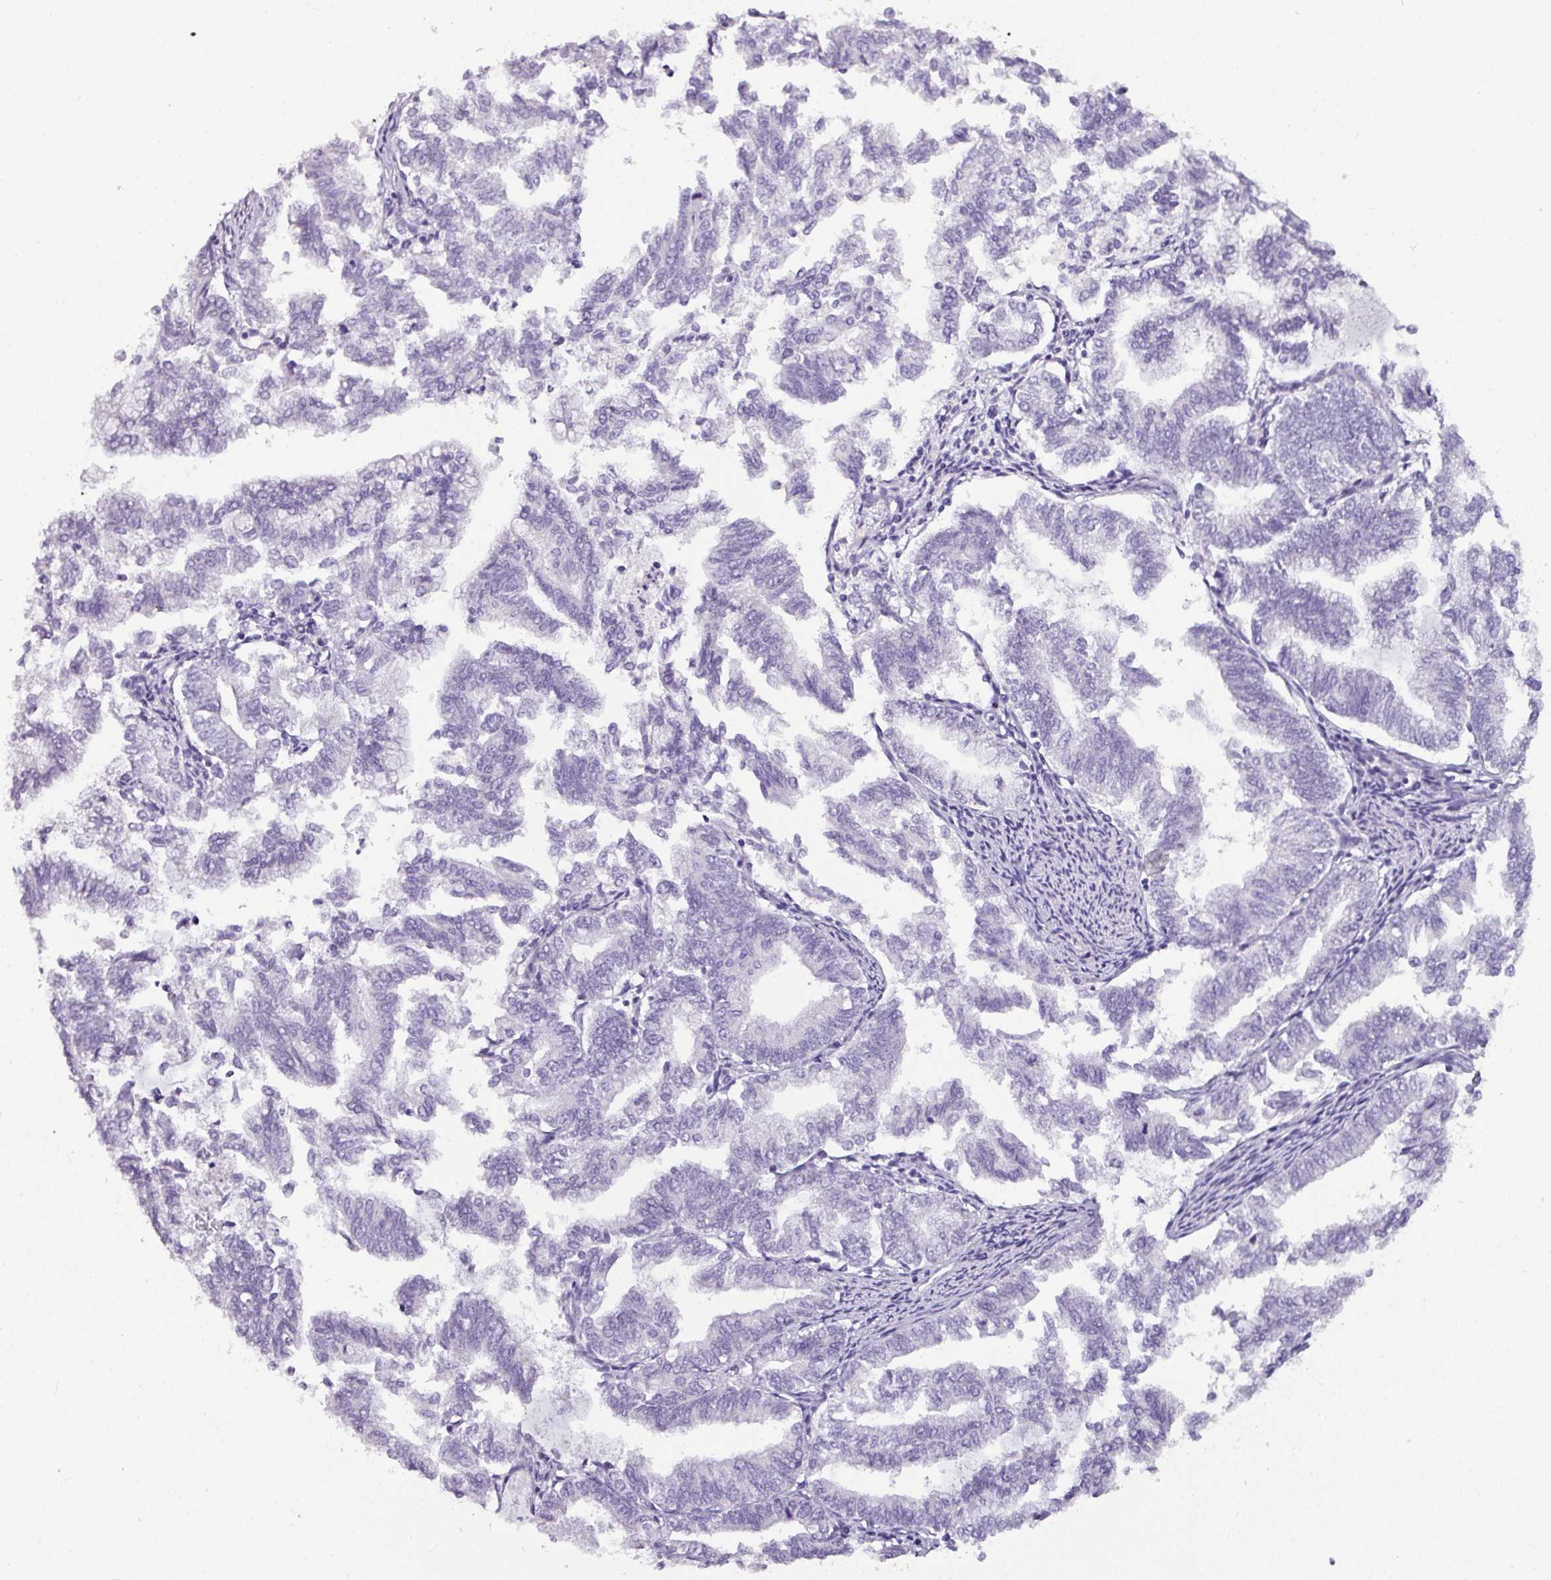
{"staining": {"intensity": "negative", "quantity": "none", "location": "none"}, "tissue": "endometrial cancer", "cell_type": "Tumor cells", "image_type": "cancer", "snomed": [{"axis": "morphology", "description": "Adenocarcinoma, NOS"}, {"axis": "topography", "description": "Endometrium"}], "caption": "Tumor cells show no significant protein expression in endometrial cancer (adenocarcinoma). (DAB immunohistochemistry, high magnification).", "gene": "NAPSA", "patient": {"sex": "female", "age": 79}}